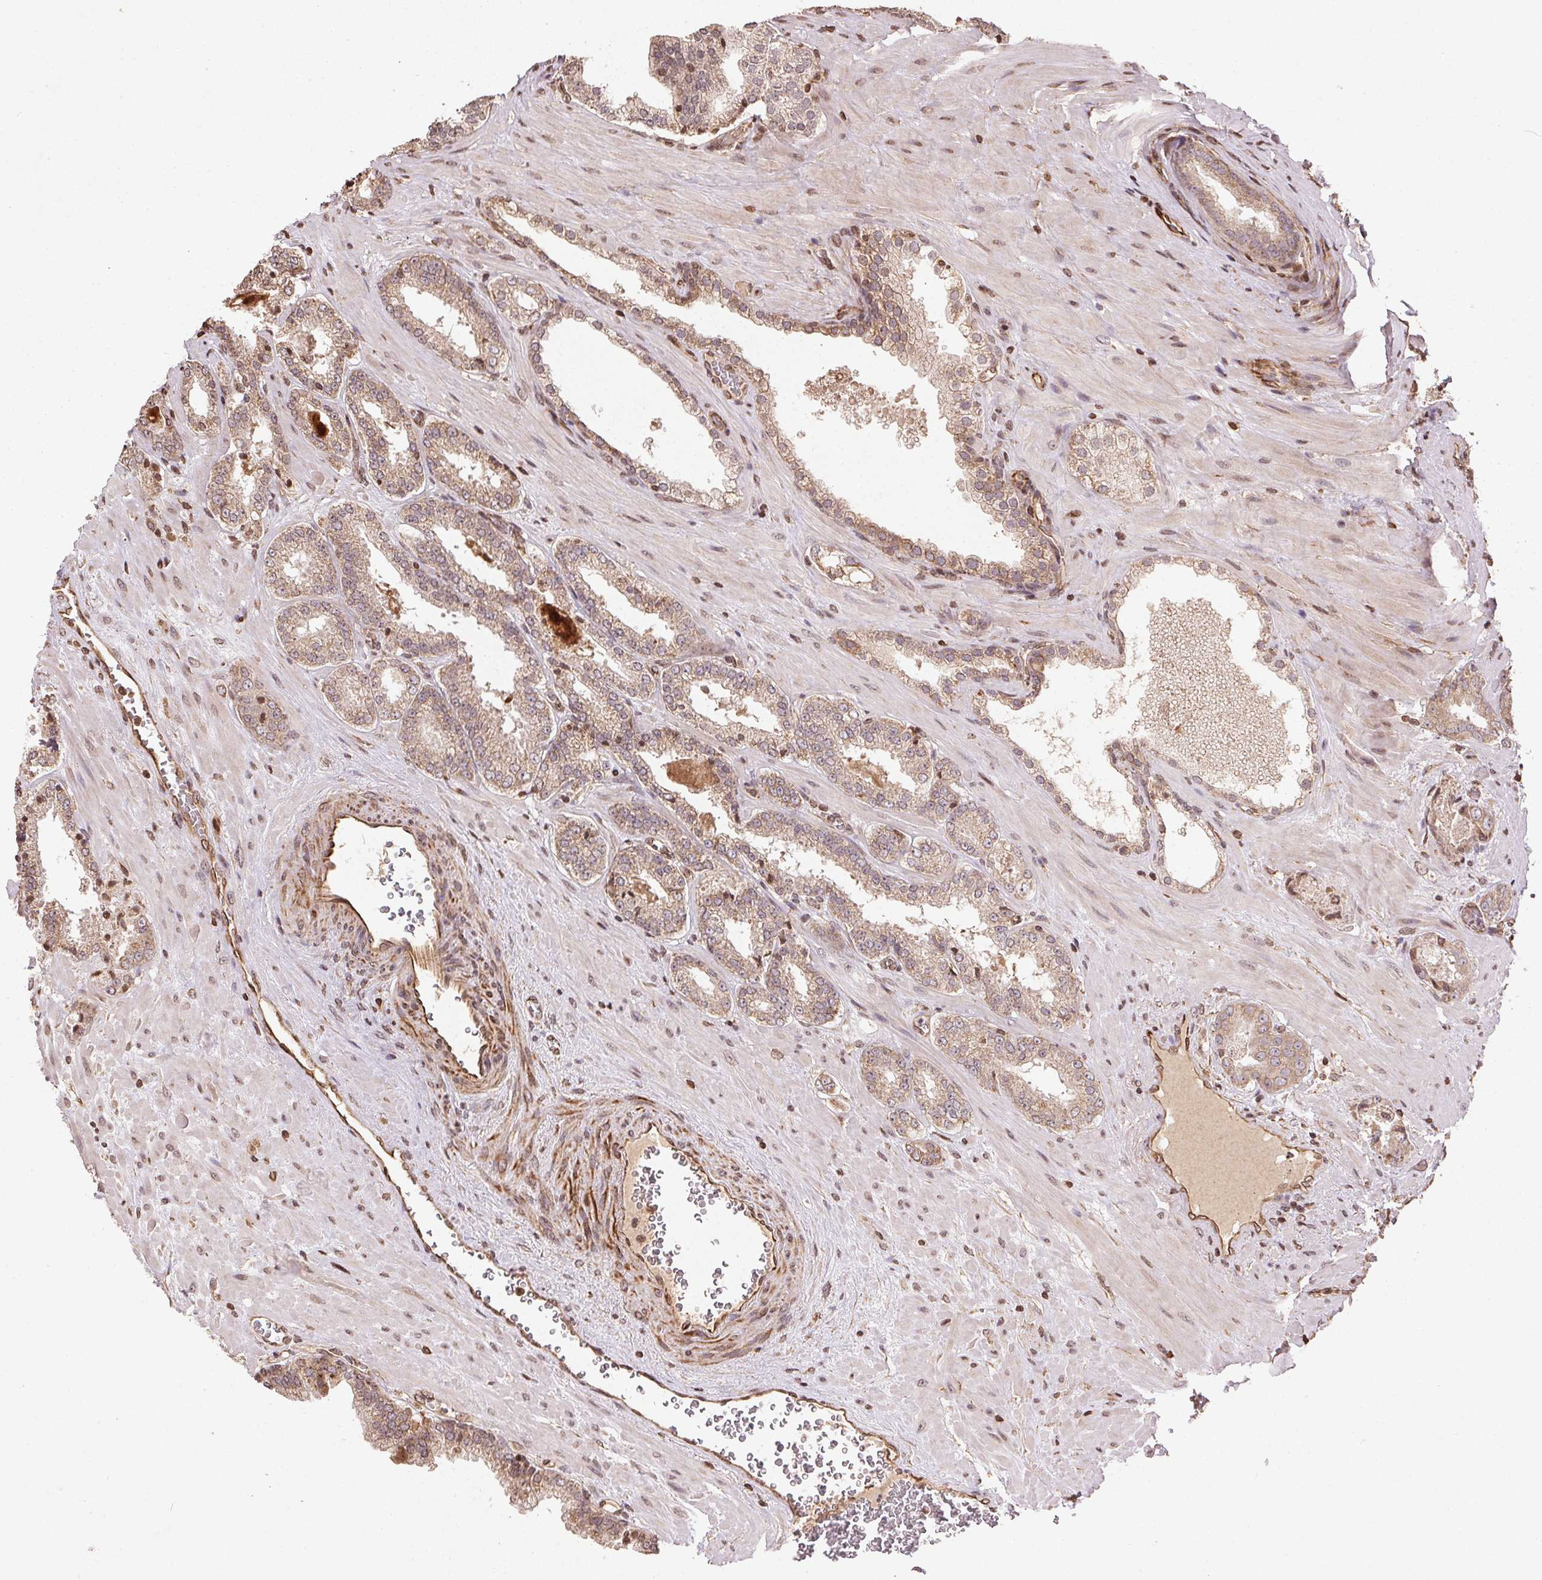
{"staining": {"intensity": "weak", "quantity": "25%-75%", "location": "cytoplasmic/membranous"}, "tissue": "prostate cancer", "cell_type": "Tumor cells", "image_type": "cancer", "snomed": [{"axis": "morphology", "description": "Adenocarcinoma, NOS"}, {"axis": "topography", "description": "Prostate"}], "caption": "High-magnification brightfield microscopy of adenocarcinoma (prostate) stained with DAB (3,3'-diaminobenzidine) (brown) and counterstained with hematoxylin (blue). tumor cells exhibit weak cytoplasmic/membranous positivity is appreciated in approximately25%-75% of cells.", "gene": "SPRED2", "patient": {"sex": "male", "age": 63}}